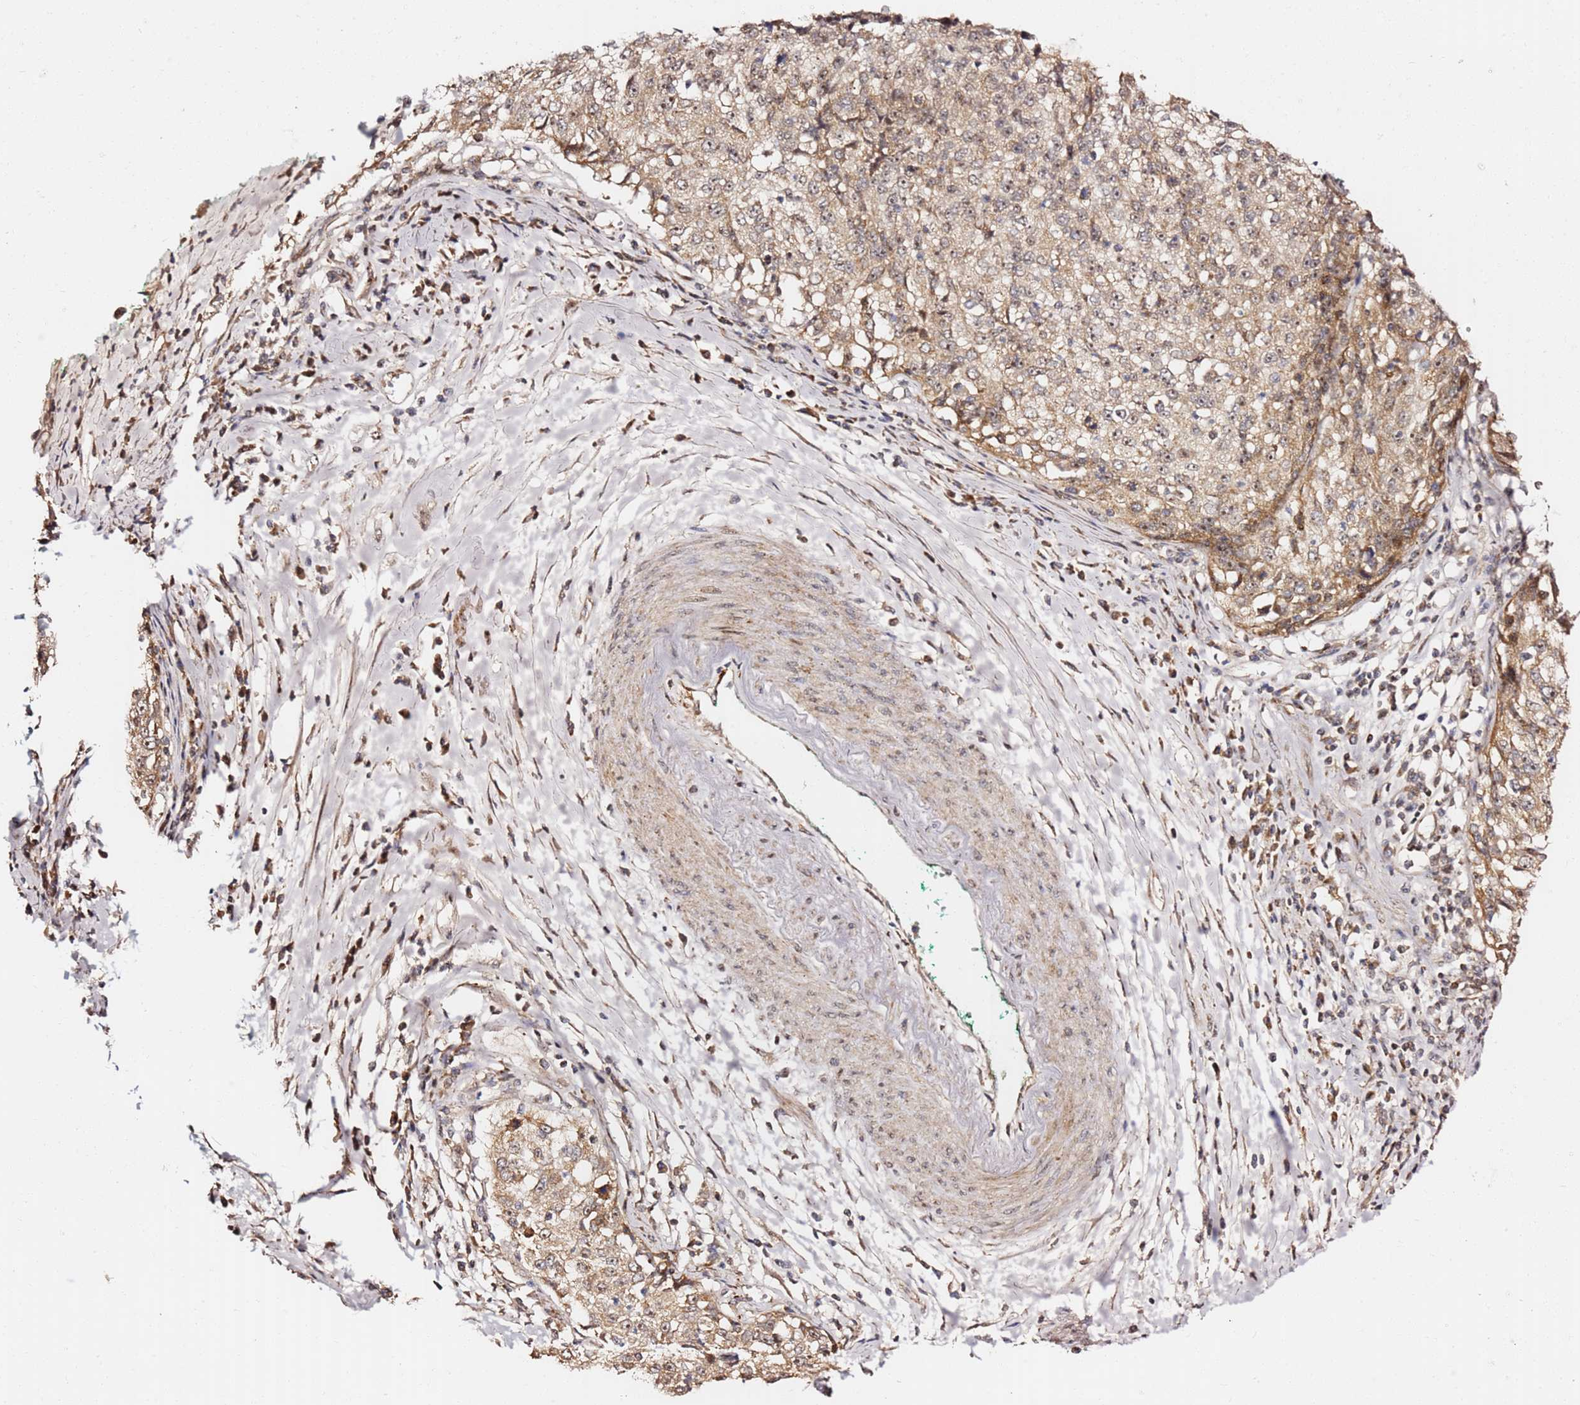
{"staining": {"intensity": "weak", "quantity": ">75%", "location": "cytoplasmic/membranous,nuclear"}, "tissue": "cervical cancer", "cell_type": "Tumor cells", "image_type": "cancer", "snomed": [{"axis": "morphology", "description": "Squamous cell carcinoma, NOS"}, {"axis": "topography", "description": "Cervix"}], "caption": "Protein expression by immunohistochemistry demonstrates weak cytoplasmic/membranous and nuclear expression in approximately >75% of tumor cells in cervical squamous cell carcinoma. Nuclei are stained in blue.", "gene": "KIF25", "patient": {"sex": "female", "age": 57}}